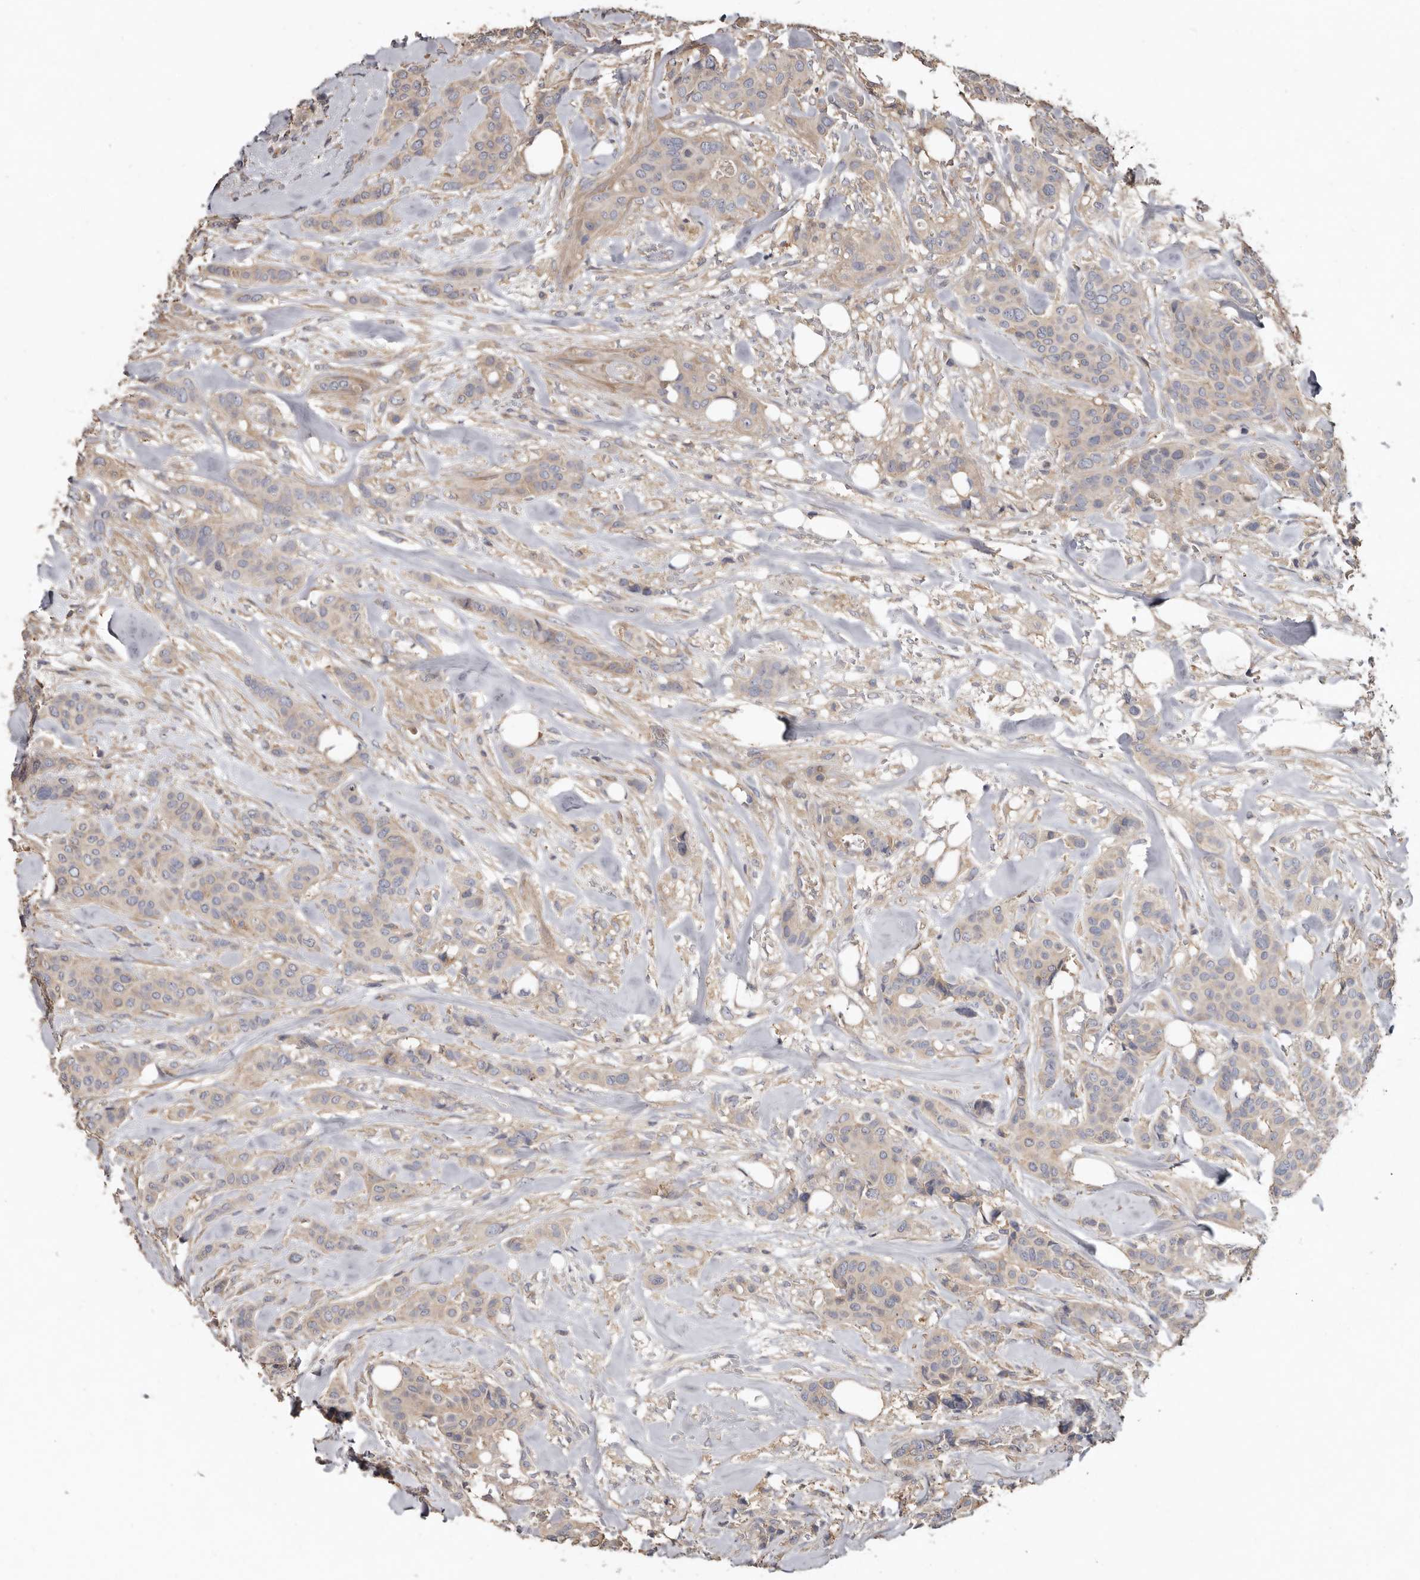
{"staining": {"intensity": "weak", "quantity": "<25%", "location": "cytoplasmic/membranous"}, "tissue": "breast cancer", "cell_type": "Tumor cells", "image_type": "cancer", "snomed": [{"axis": "morphology", "description": "Lobular carcinoma"}, {"axis": "topography", "description": "Breast"}], "caption": "The photomicrograph demonstrates no staining of tumor cells in lobular carcinoma (breast).", "gene": "FLCN", "patient": {"sex": "female", "age": 51}}